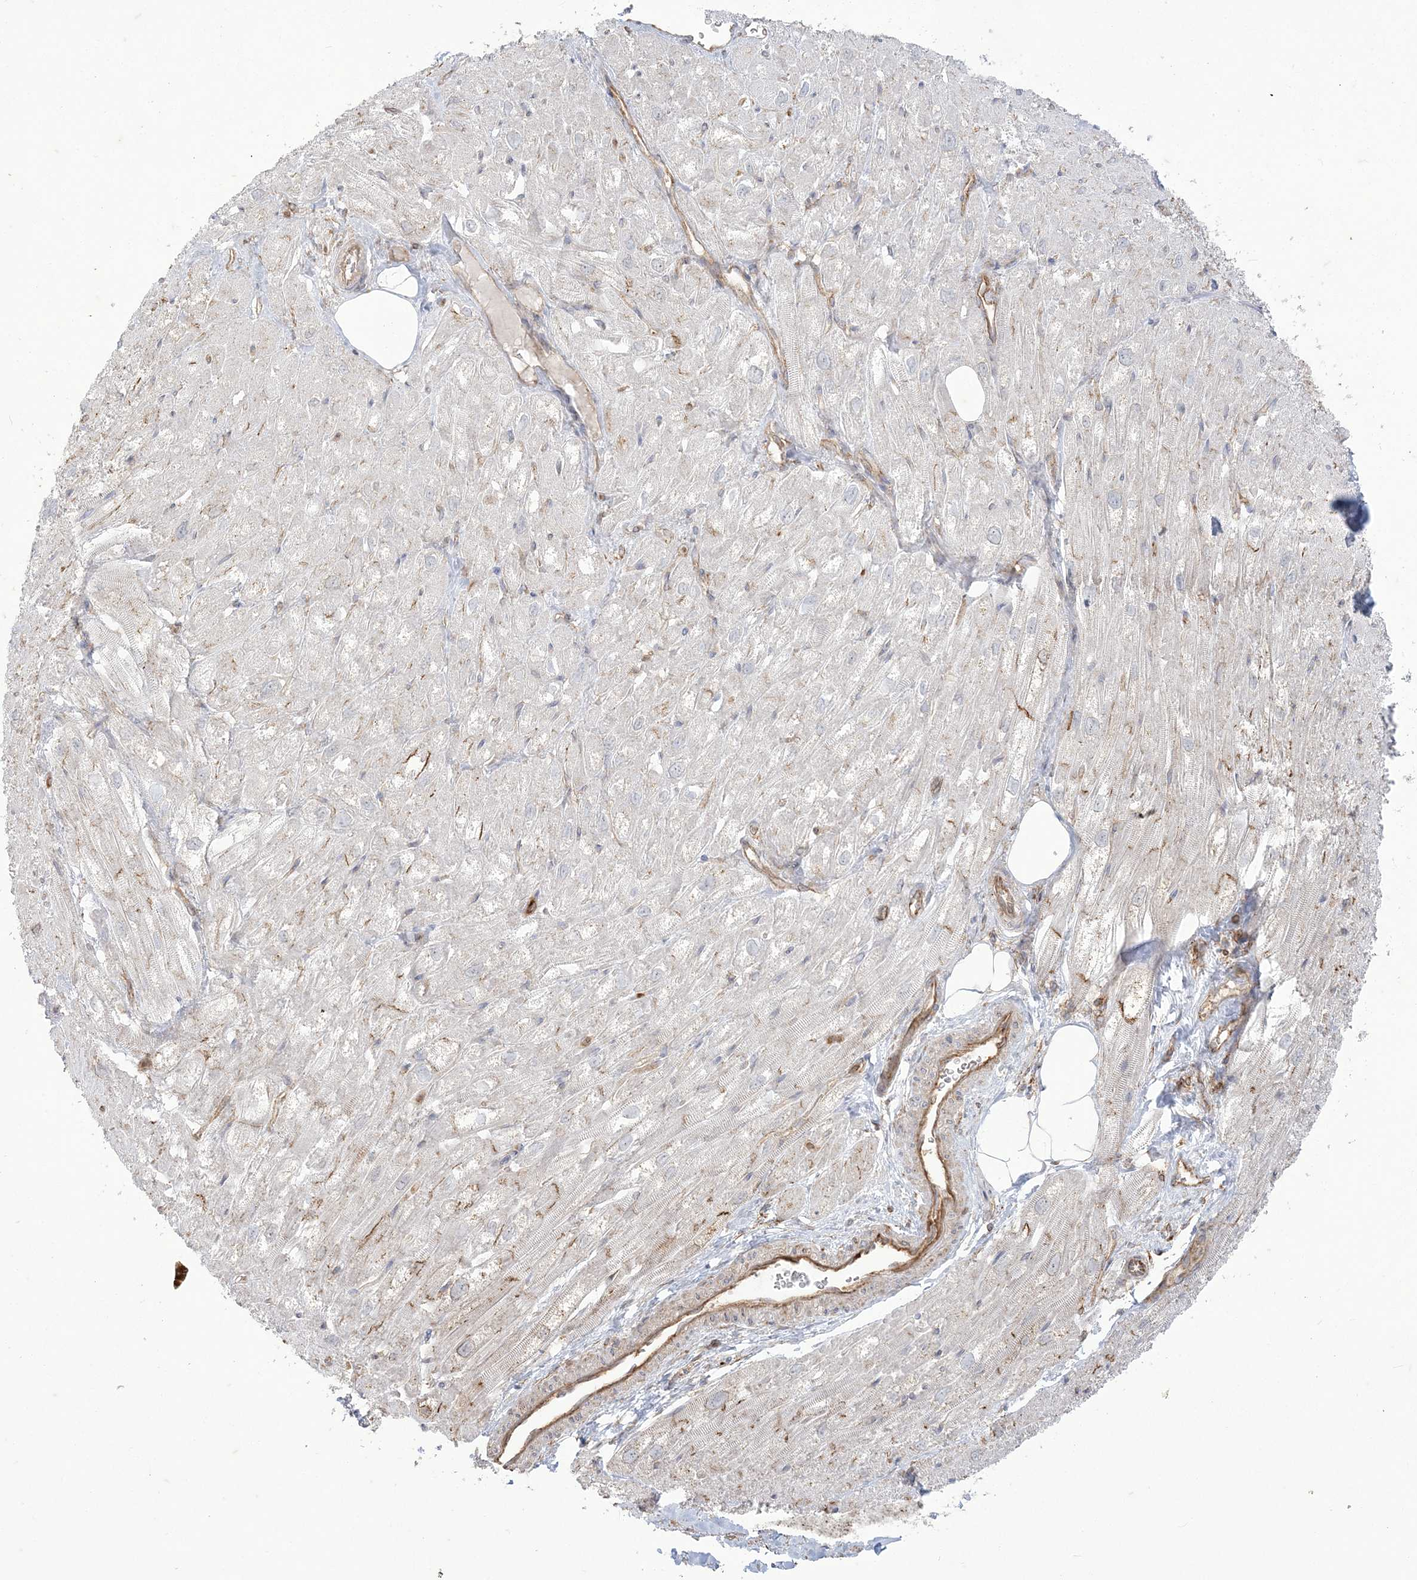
{"staining": {"intensity": "negative", "quantity": "none", "location": "none"}, "tissue": "heart muscle", "cell_type": "Cardiomyocytes", "image_type": "normal", "snomed": [{"axis": "morphology", "description": "Normal tissue, NOS"}, {"axis": "topography", "description": "Heart"}], "caption": "Immunohistochemical staining of benign human heart muscle reveals no significant staining in cardiomyocytes.", "gene": "DERL3", "patient": {"sex": "male", "age": 50}}